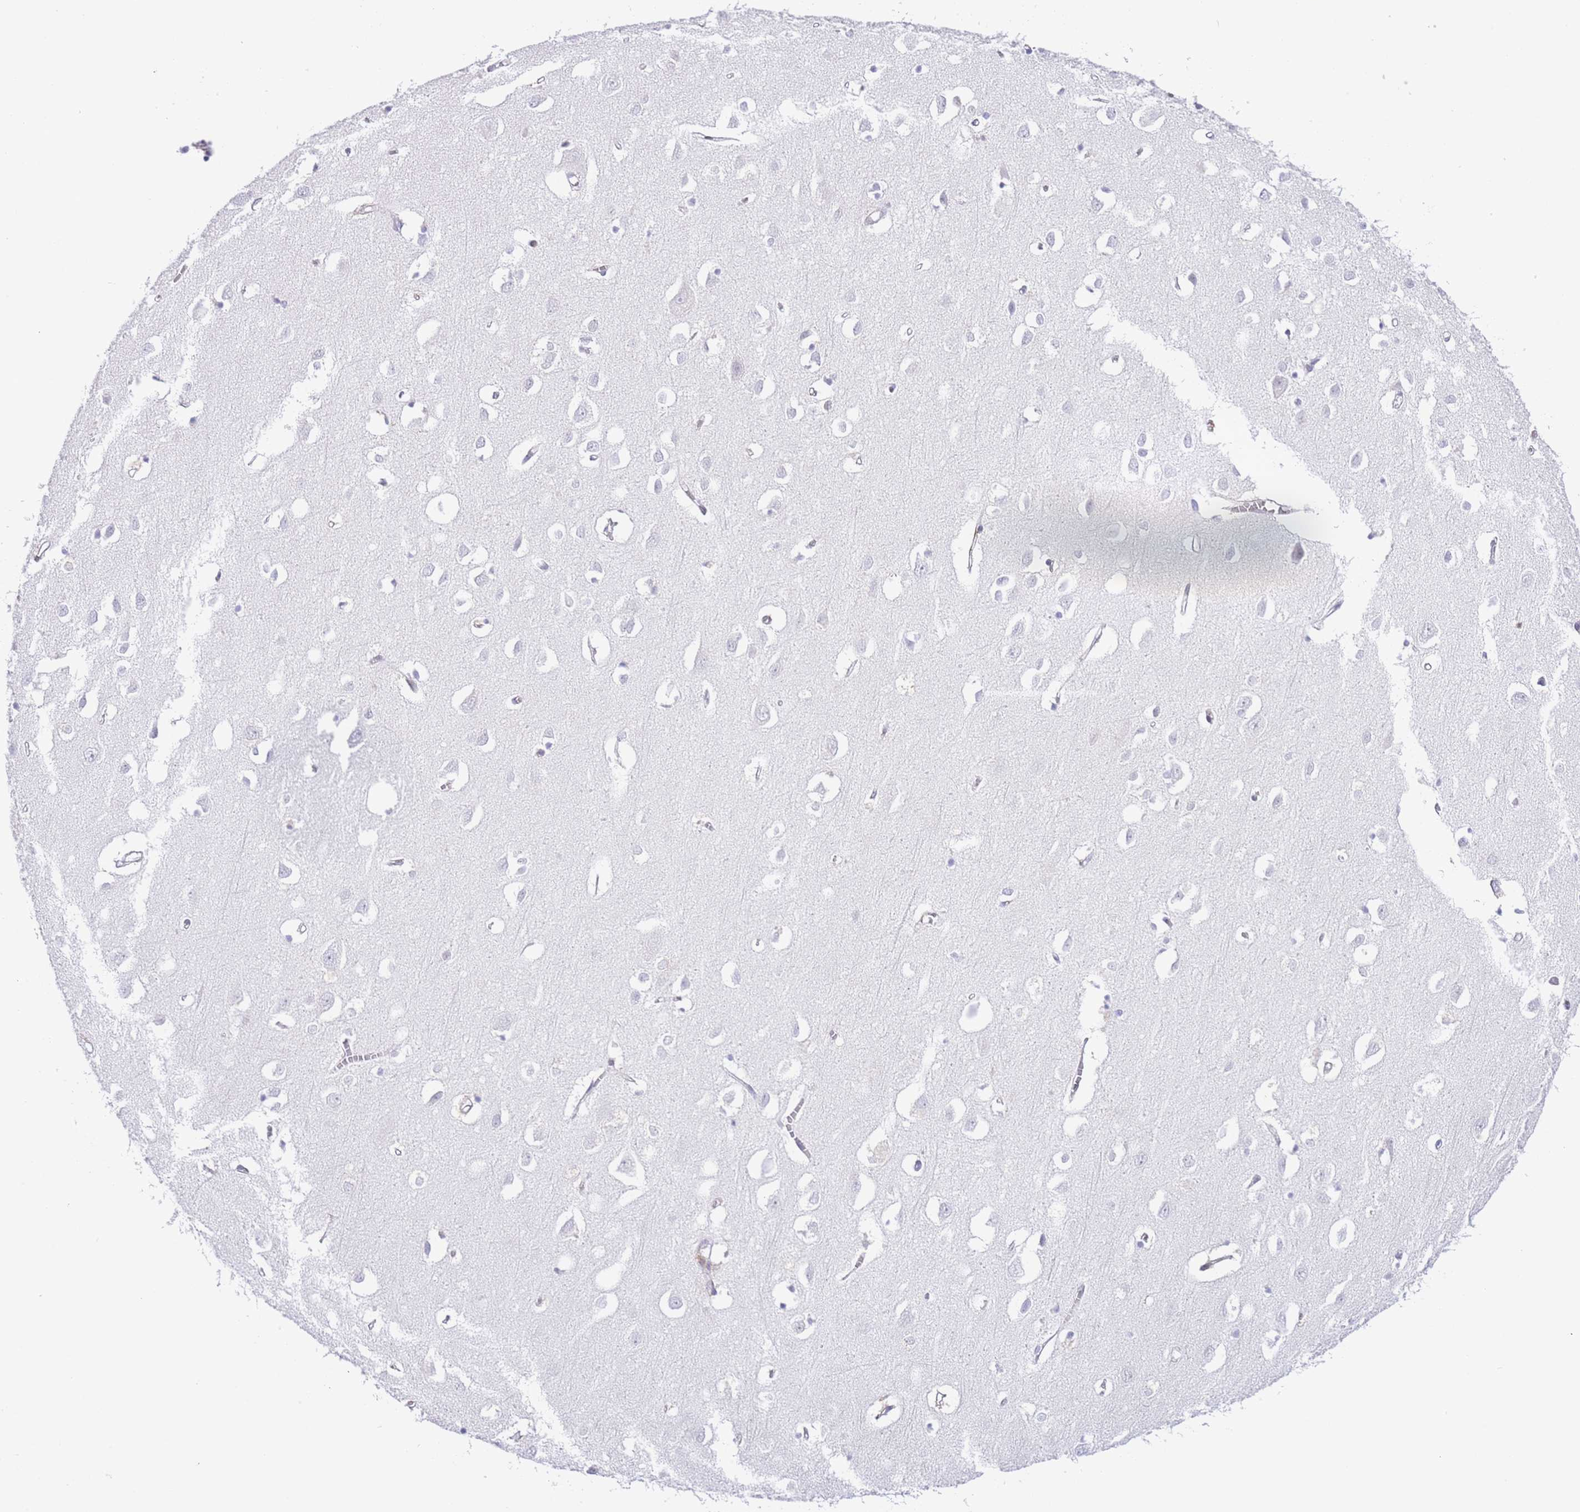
{"staining": {"intensity": "negative", "quantity": "none", "location": "none"}, "tissue": "cerebral cortex", "cell_type": "Endothelial cells", "image_type": "normal", "snomed": [{"axis": "morphology", "description": "Normal tissue, NOS"}, {"axis": "topography", "description": "Cerebral cortex"}], "caption": "Micrograph shows no significant protein positivity in endothelial cells of normal cerebral cortex. The staining was performed using DAB to visualize the protein expression in brown, while the nuclei were stained in blue with hematoxylin (Magnification: 20x).", "gene": "EBPL", "patient": {"sex": "female", "age": 64}}